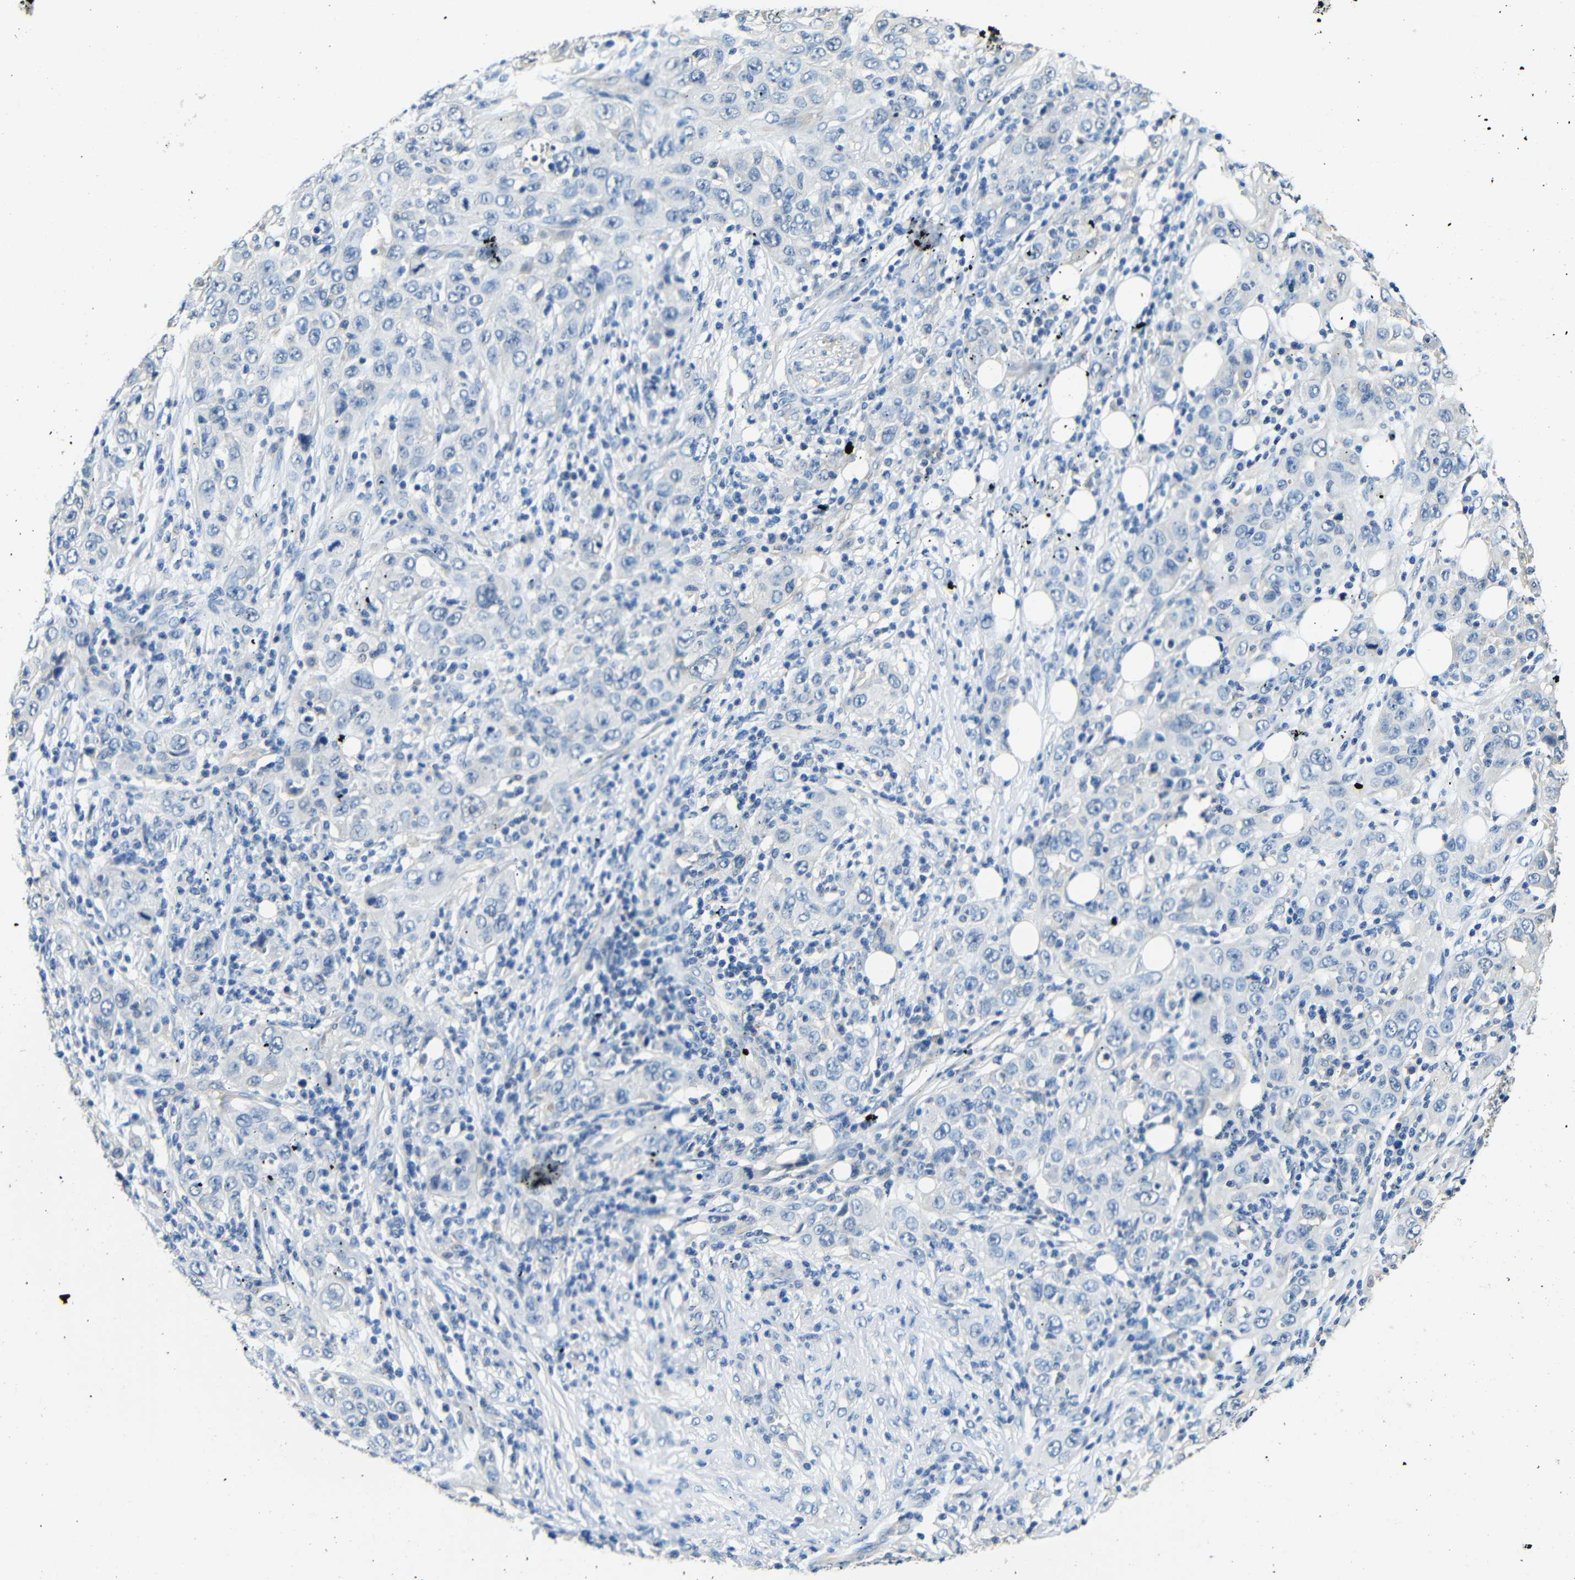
{"staining": {"intensity": "negative", "quantity": "none", "location": "none"}, "tissue": "skin cancer", "cell_type": "Tumor cells", "image_type": "cancer", "snomed": [{"axis": "morphology", "description": "Squamous cell carcinoma, NOS"}, {"axis": "topography", "description": "Skin"}], "caption": "Image shows no protein positivity in tumor cells of squamous cell carcinoma (skin) tissue.", "gene": "ADAP1", "patient": {"sex": "female", "age": 88}}